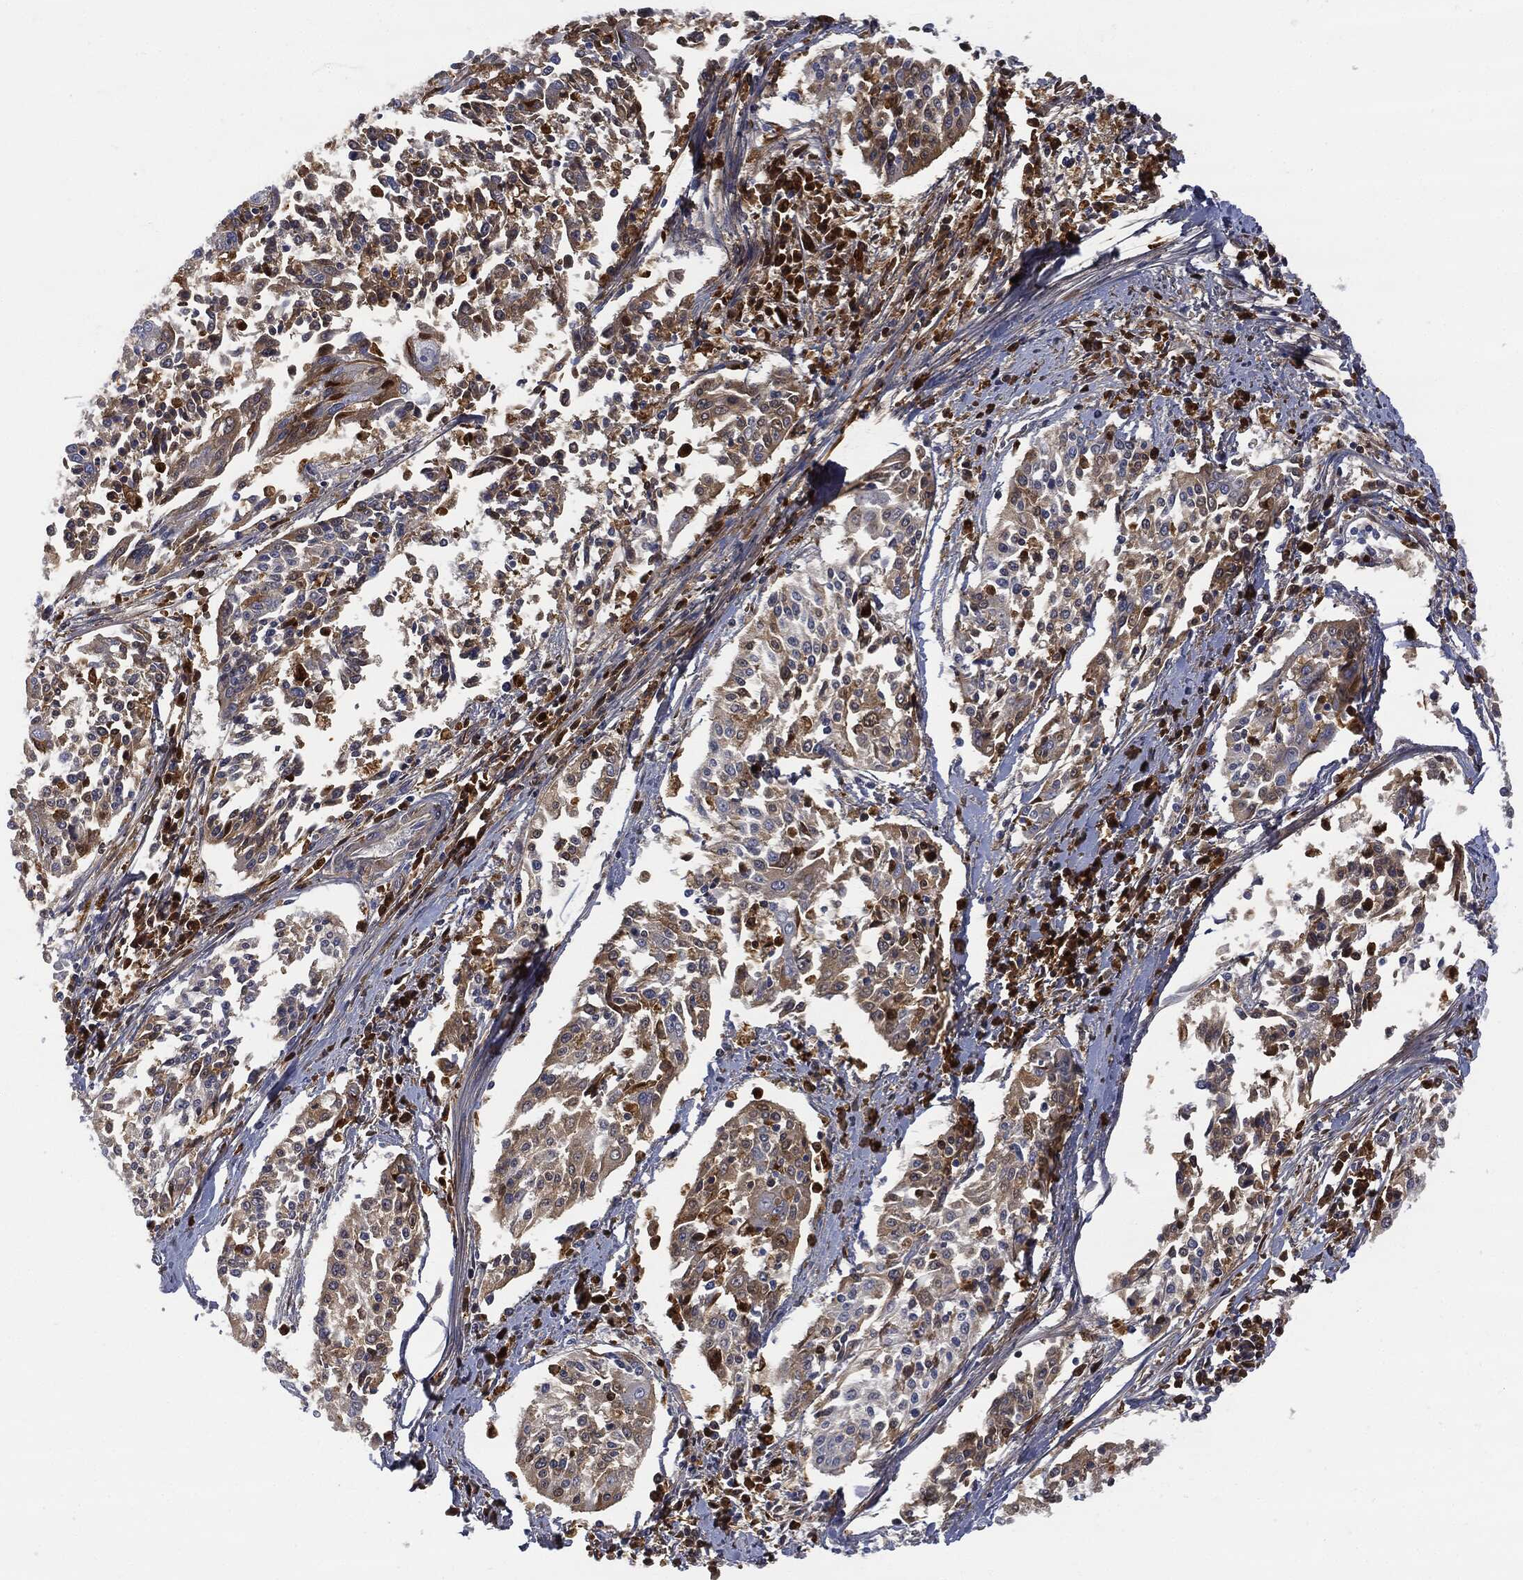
{"staining": {"intensity": "weak", "quantity": "25%-75%", "location": "cytoplasmic/membranous"}, "tissue": "cervical cancer", "cell_type": "Tumor cells", "image_type": "cancer", "snomed": [{"axis": "morphology", "description": "Squamous cell carcinoma, NOS"}, {"axis": "topography", "description": "Cervix"}], "caption": "Protein positivity by immunohistochemistry reveals weak cytoplasmic/membranous staining in about 25%-75% of tumor cells in squamous cell carcinoma (cervical).", "gene": "BTK", "patient": {"sex": "female", "age": 41}}